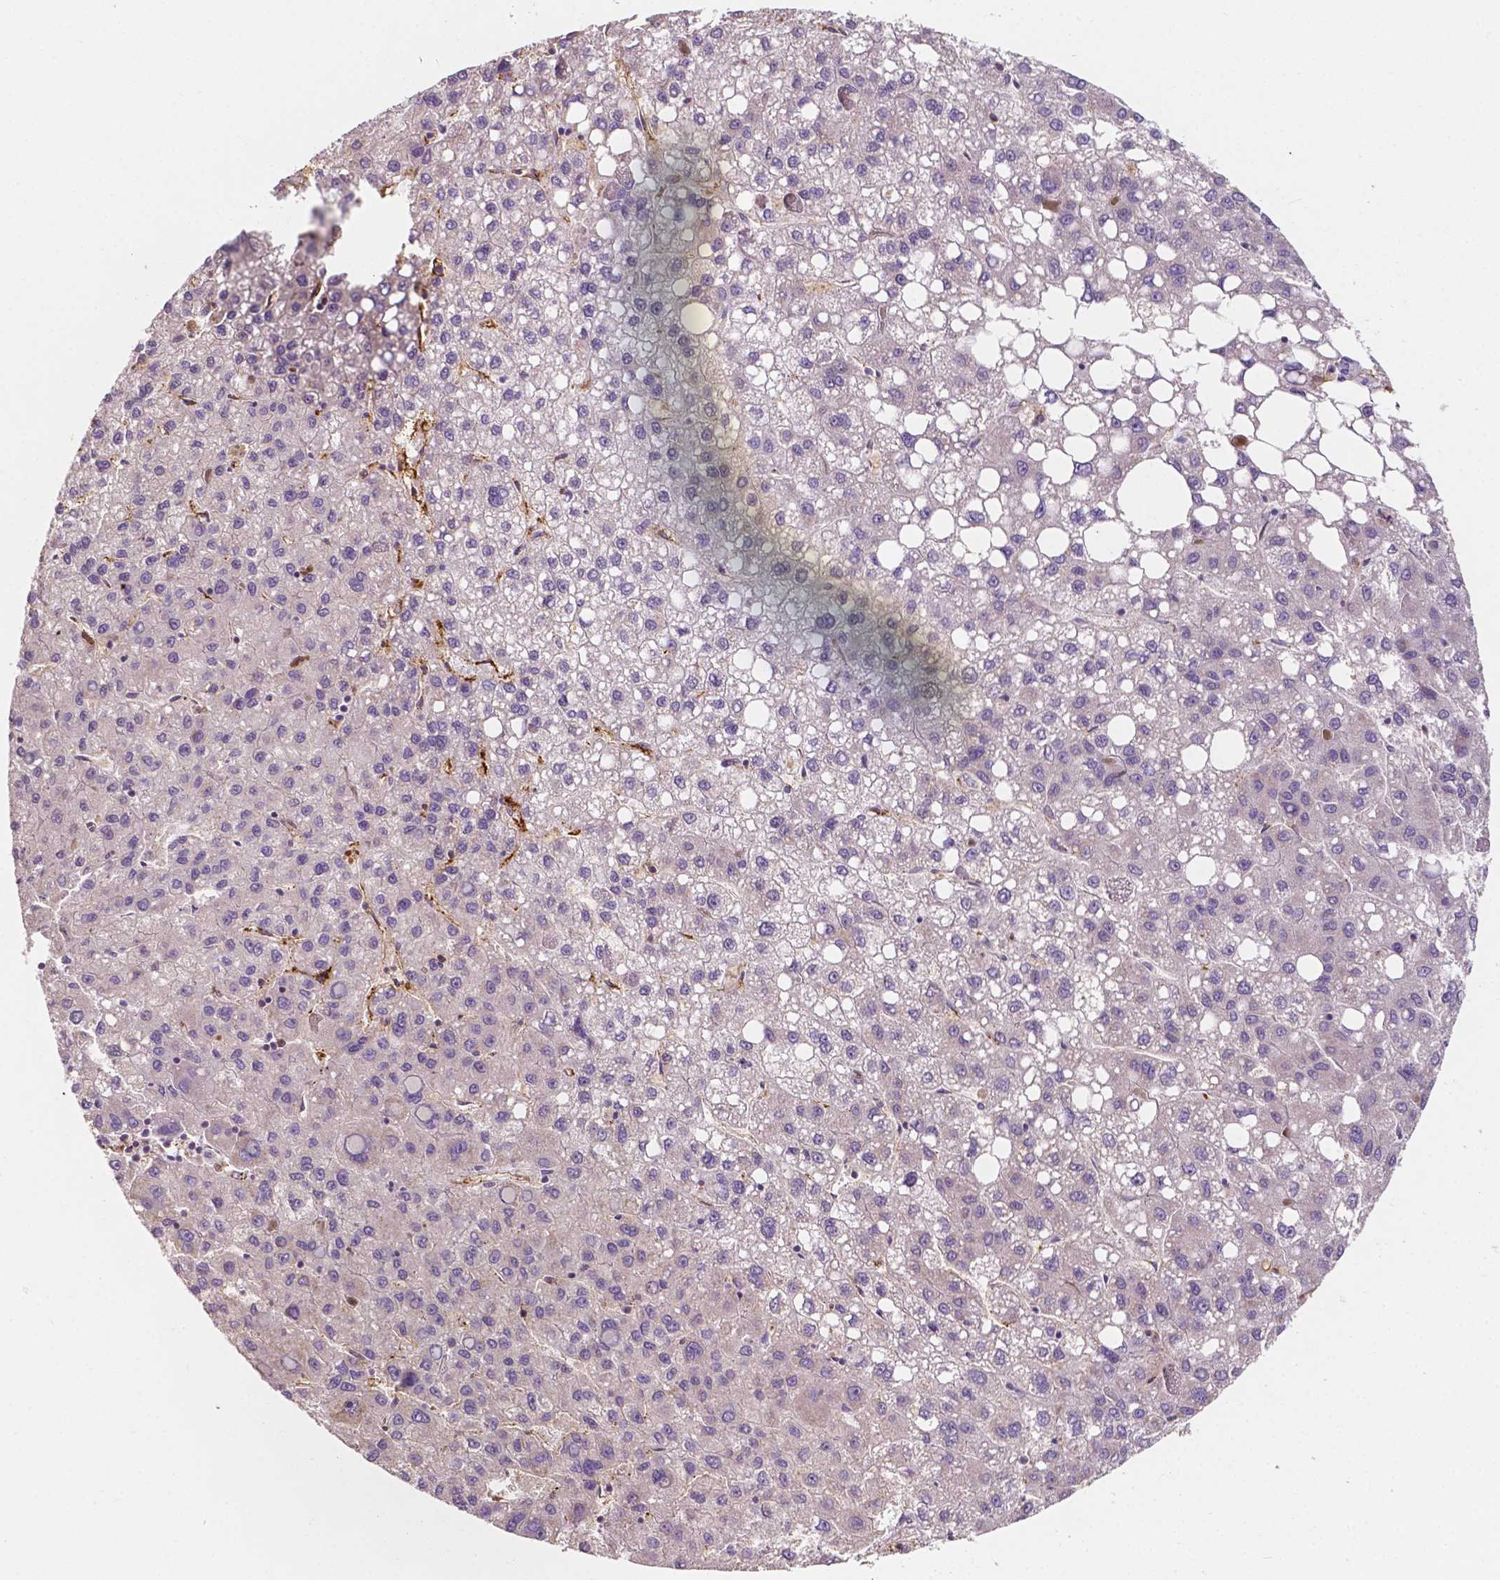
{"staining": {"intensity": "negative", "quantity": "none", "location": "none"}, "tissue": "liver cancer", "cell_type": "Tumor cells", "image_type": "cancer", "snomed": [{"axis": "morphology", "description": "Carcinoma, Hepatocellular, NOS"}, {"axis": "topography", "description": "Liver"}], "caption": "Tumor cells are negative for brown protein staining in liver cancer.", "gene": "SLC22A4", "patient": {"sex": "female", "age": 82}}